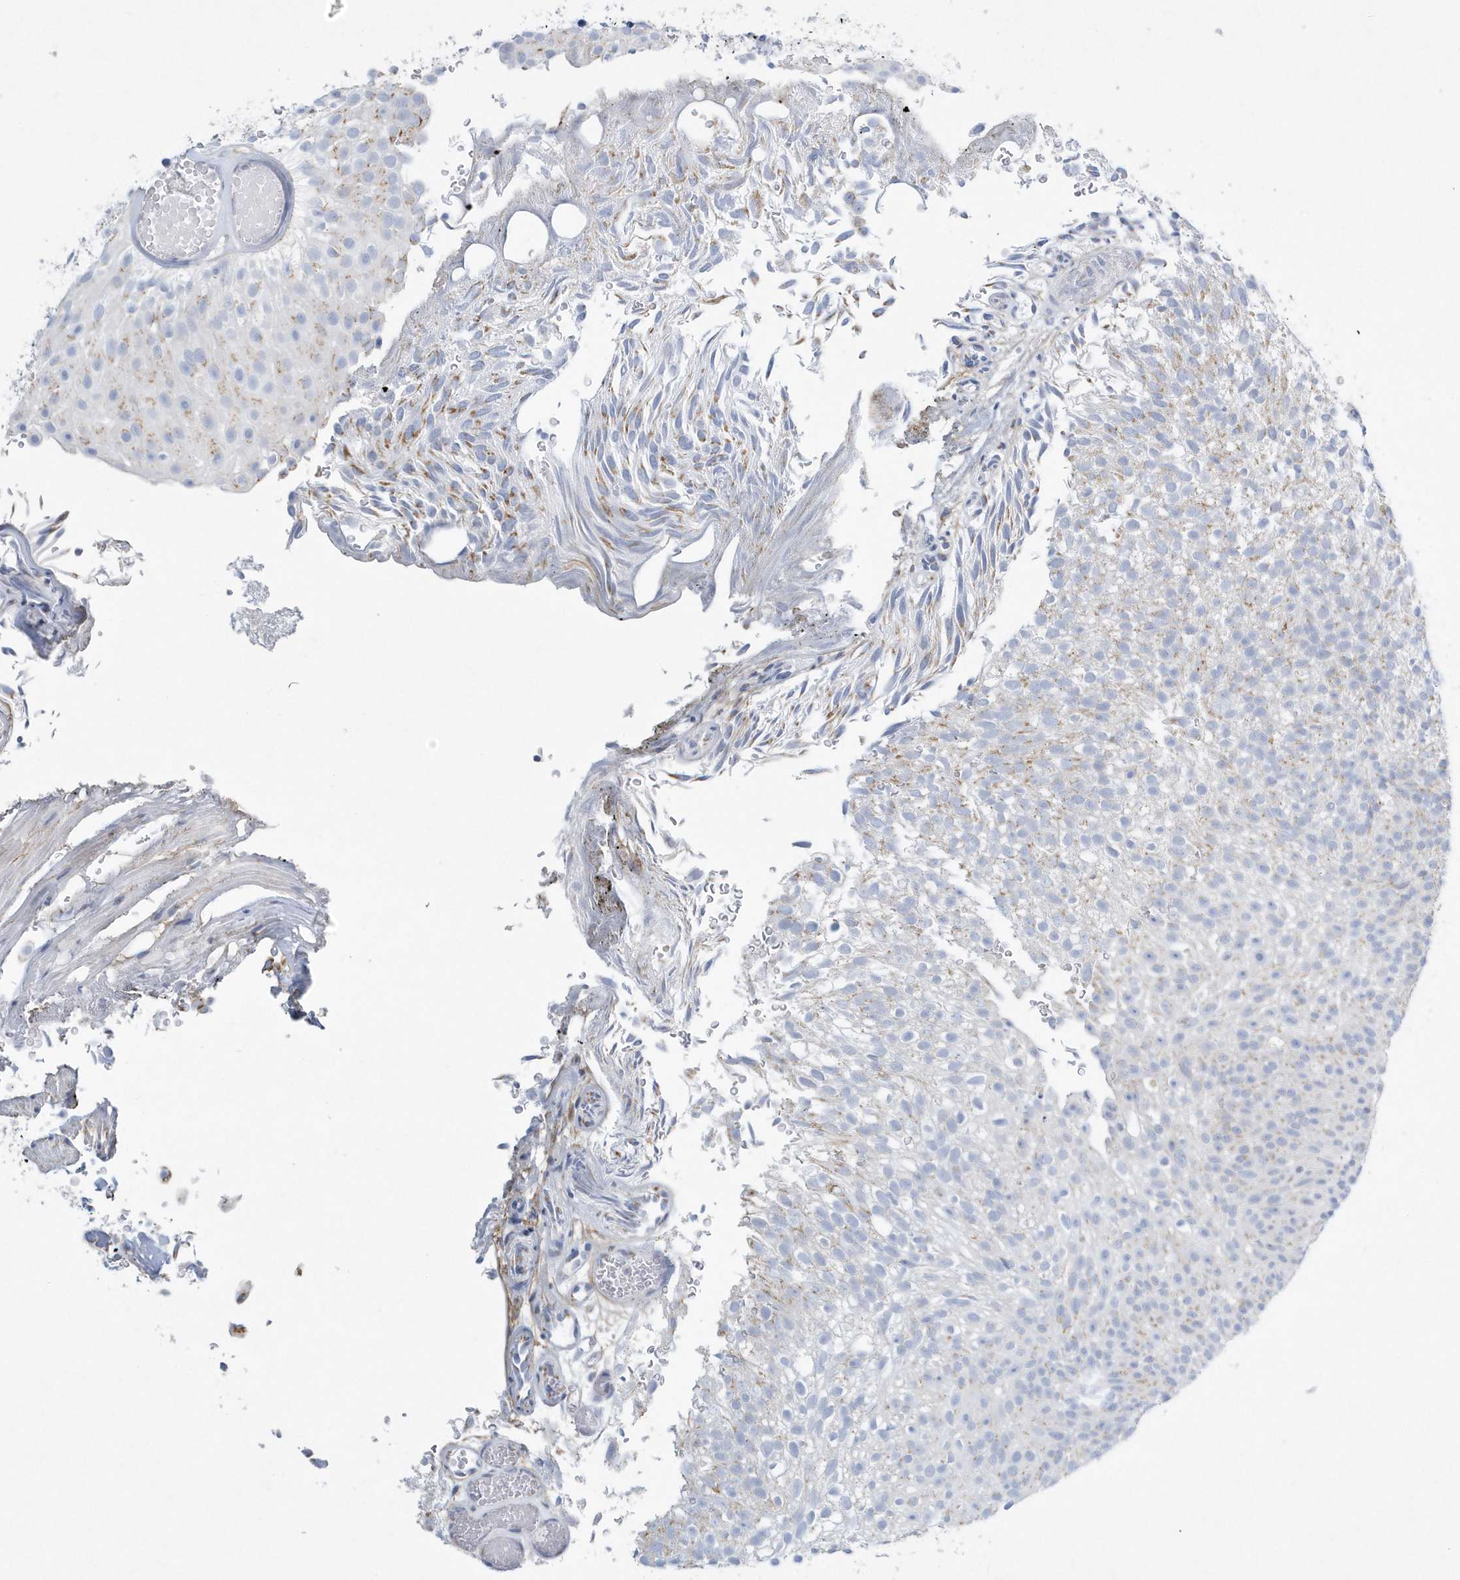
{"staining": {"intensity": "moderate", "quantity": "25%-75%", "location": "cytoplasmic/membranous"}, "tissue": "urothelial cancer", "cell_type": "Tumor cells", "image_type": "cancer", "snomed": [{"axis": "morphology", "description": "Urothelial carcinoma, Low grade"}, {"axis": "topography", "description": "Urinary bladder"}], "caption": "Urothelial cancer was stained to show a protein in brown. There is medium levels of moderate cytoplasmic/membranous staining in about 25%-75% of tumor cells.", "gene": "SPATA18", "patient": {"sex": "male", "age": 78}}